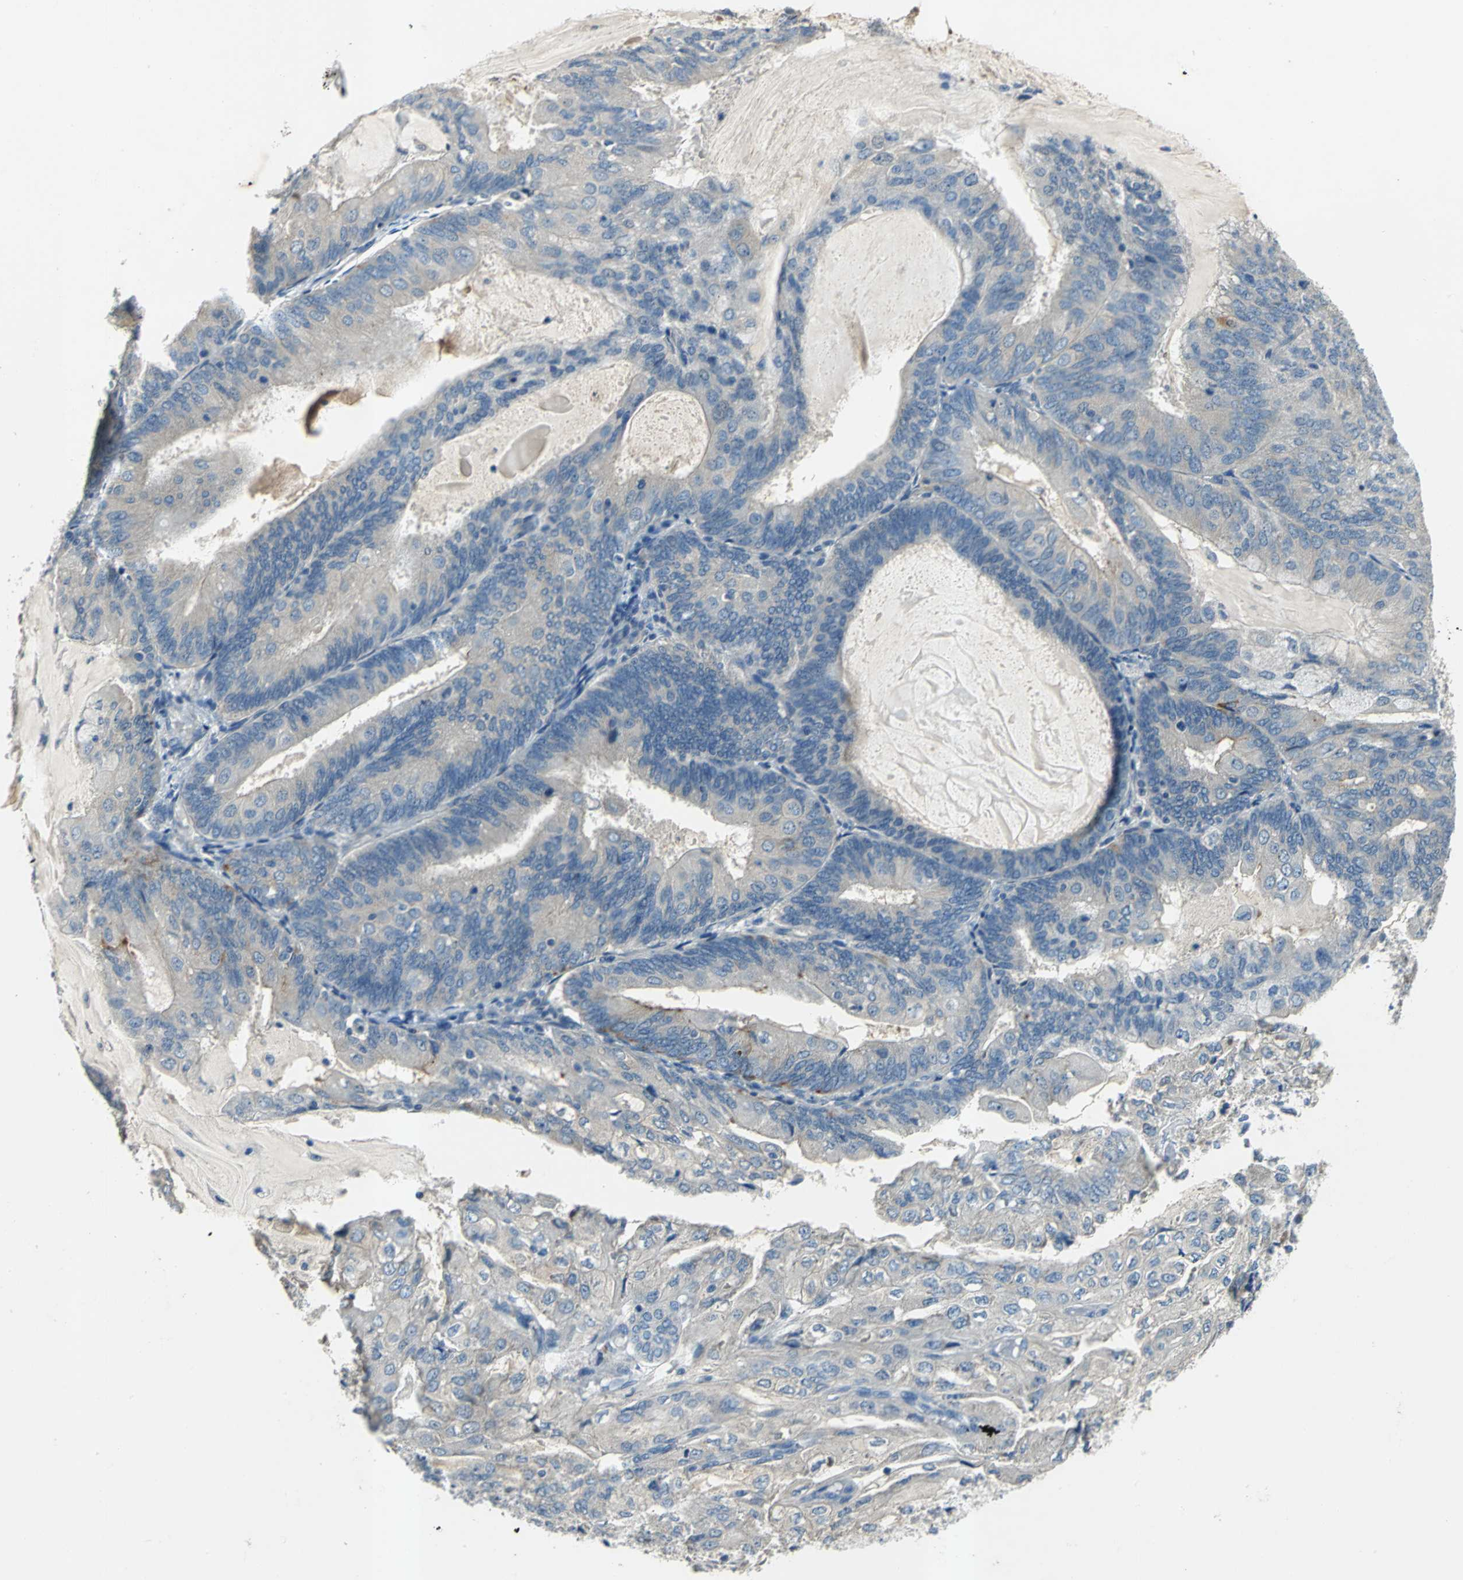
{"staining": {"intensity": "negative", "quantity": "none", "location": "none"}, "tissue": "endometrial cancer", "cell_type": "Tumor cells", "image_type": "cancer", "snomed": [{"axis": "morphology", "description": "Adenocarcinoma, NOS"}, {"axis": "topography", "description": "Endometrium"}], "caption": "Endometrial cancer was stained to show a protein in brown. There is no significant positivity in tumor cells.", "gene": "SLC16A7", "patient": {"sex": "female", "age": 81}}